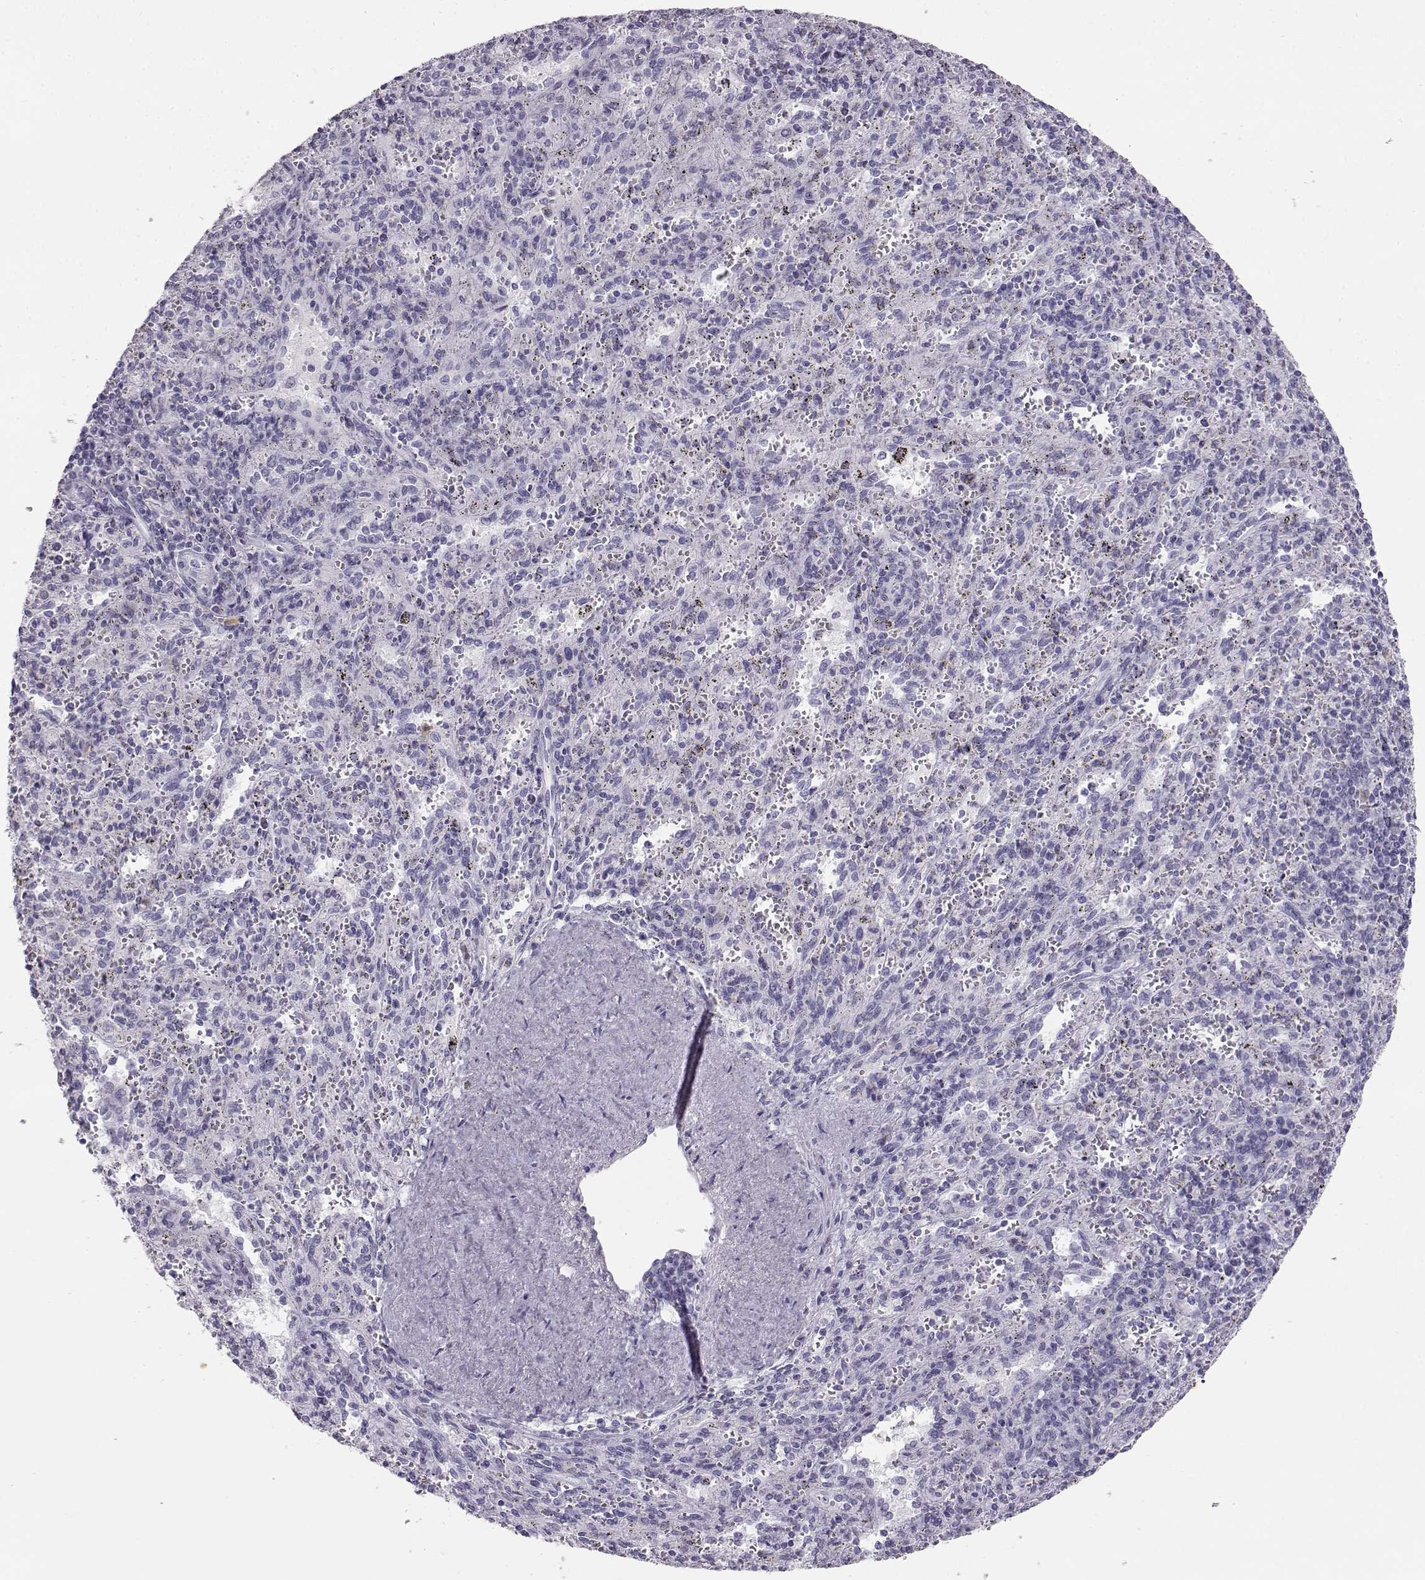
{"staining": {"intensity": "negative", "quantity": "none", "location": "none"}, "tissue": "spleen", "cell_type": "Cells in red pulp", "image_type": "normal", "snomed": [{"axis": "morphology", "description": "Normal tissue, NOS"}, {"axis": "topography", "description": "Spleen"}], "caption": "This is a micrograph of immunohistochemistry (IHC) staining of benign spleen, which shows no positivity in cells in red pulp. (DAB immunohistochemistry, high magnification).", "gene": "ITLN1", "patient": {"sex": "male", "age": 57}}